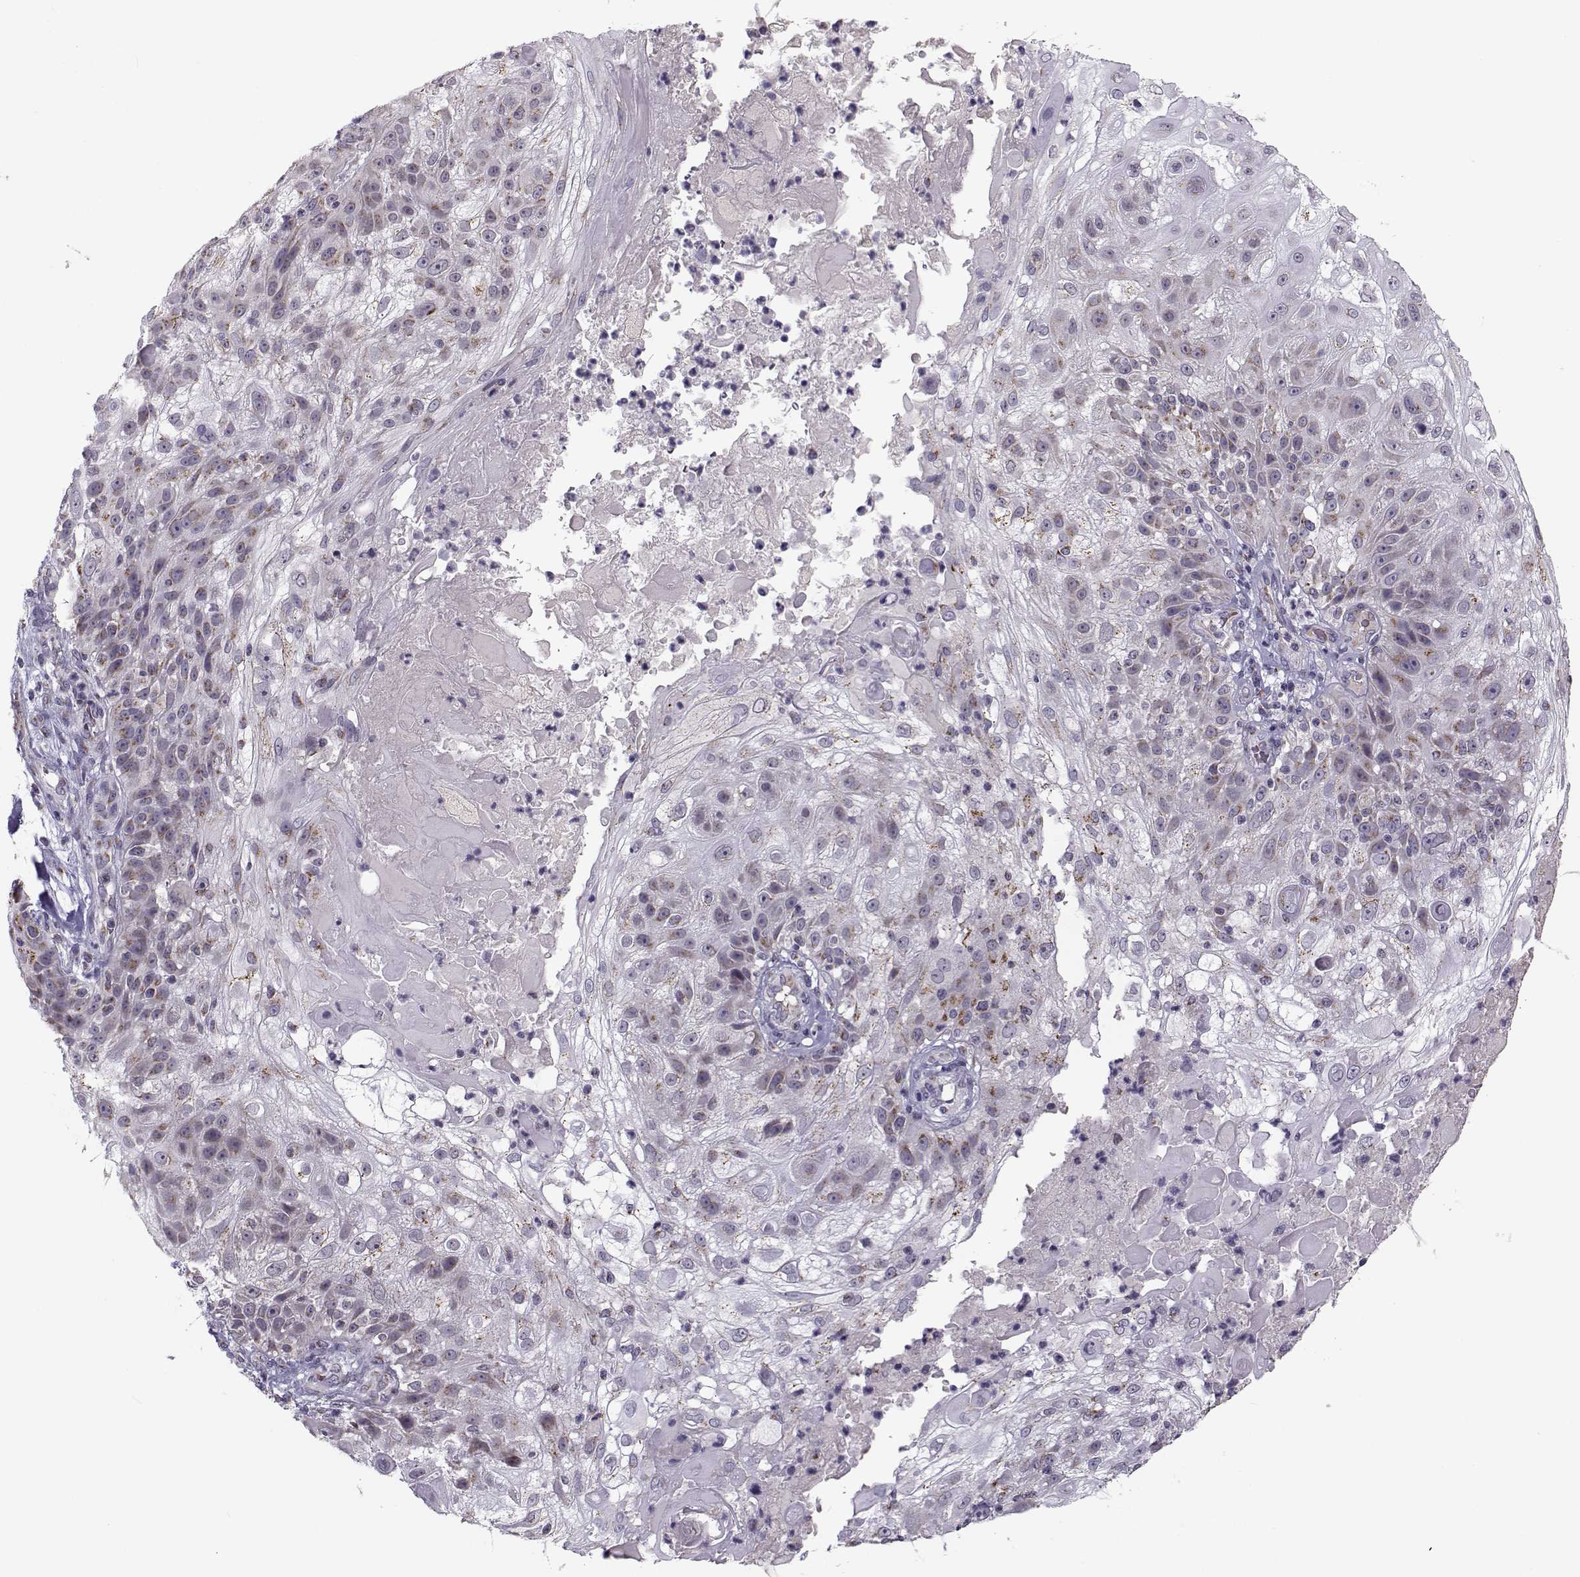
{"staining": {"intensity": "weak", "quantity": "<25%", "location": "cytoplasmic/membranous"}, "tissue": "skin cancer", "cell_type": "Tumor cells", "image_type": "cancer", "snomed": [{"axis": "morphology", "description": "Normal tissue, NOS"}, {"axis": "morphology", "description": "Squamous cell carcinoma, NOS"}, {"axis": "topography", "description": "Skin"}], "caption": "Skin cancer (squamous cell carcinoma) was stained to show a protein in brown. There is no significant staining in tumor cells.", "gene": "SLC4A5", "patient": {"sex": "female", "age": 83}}